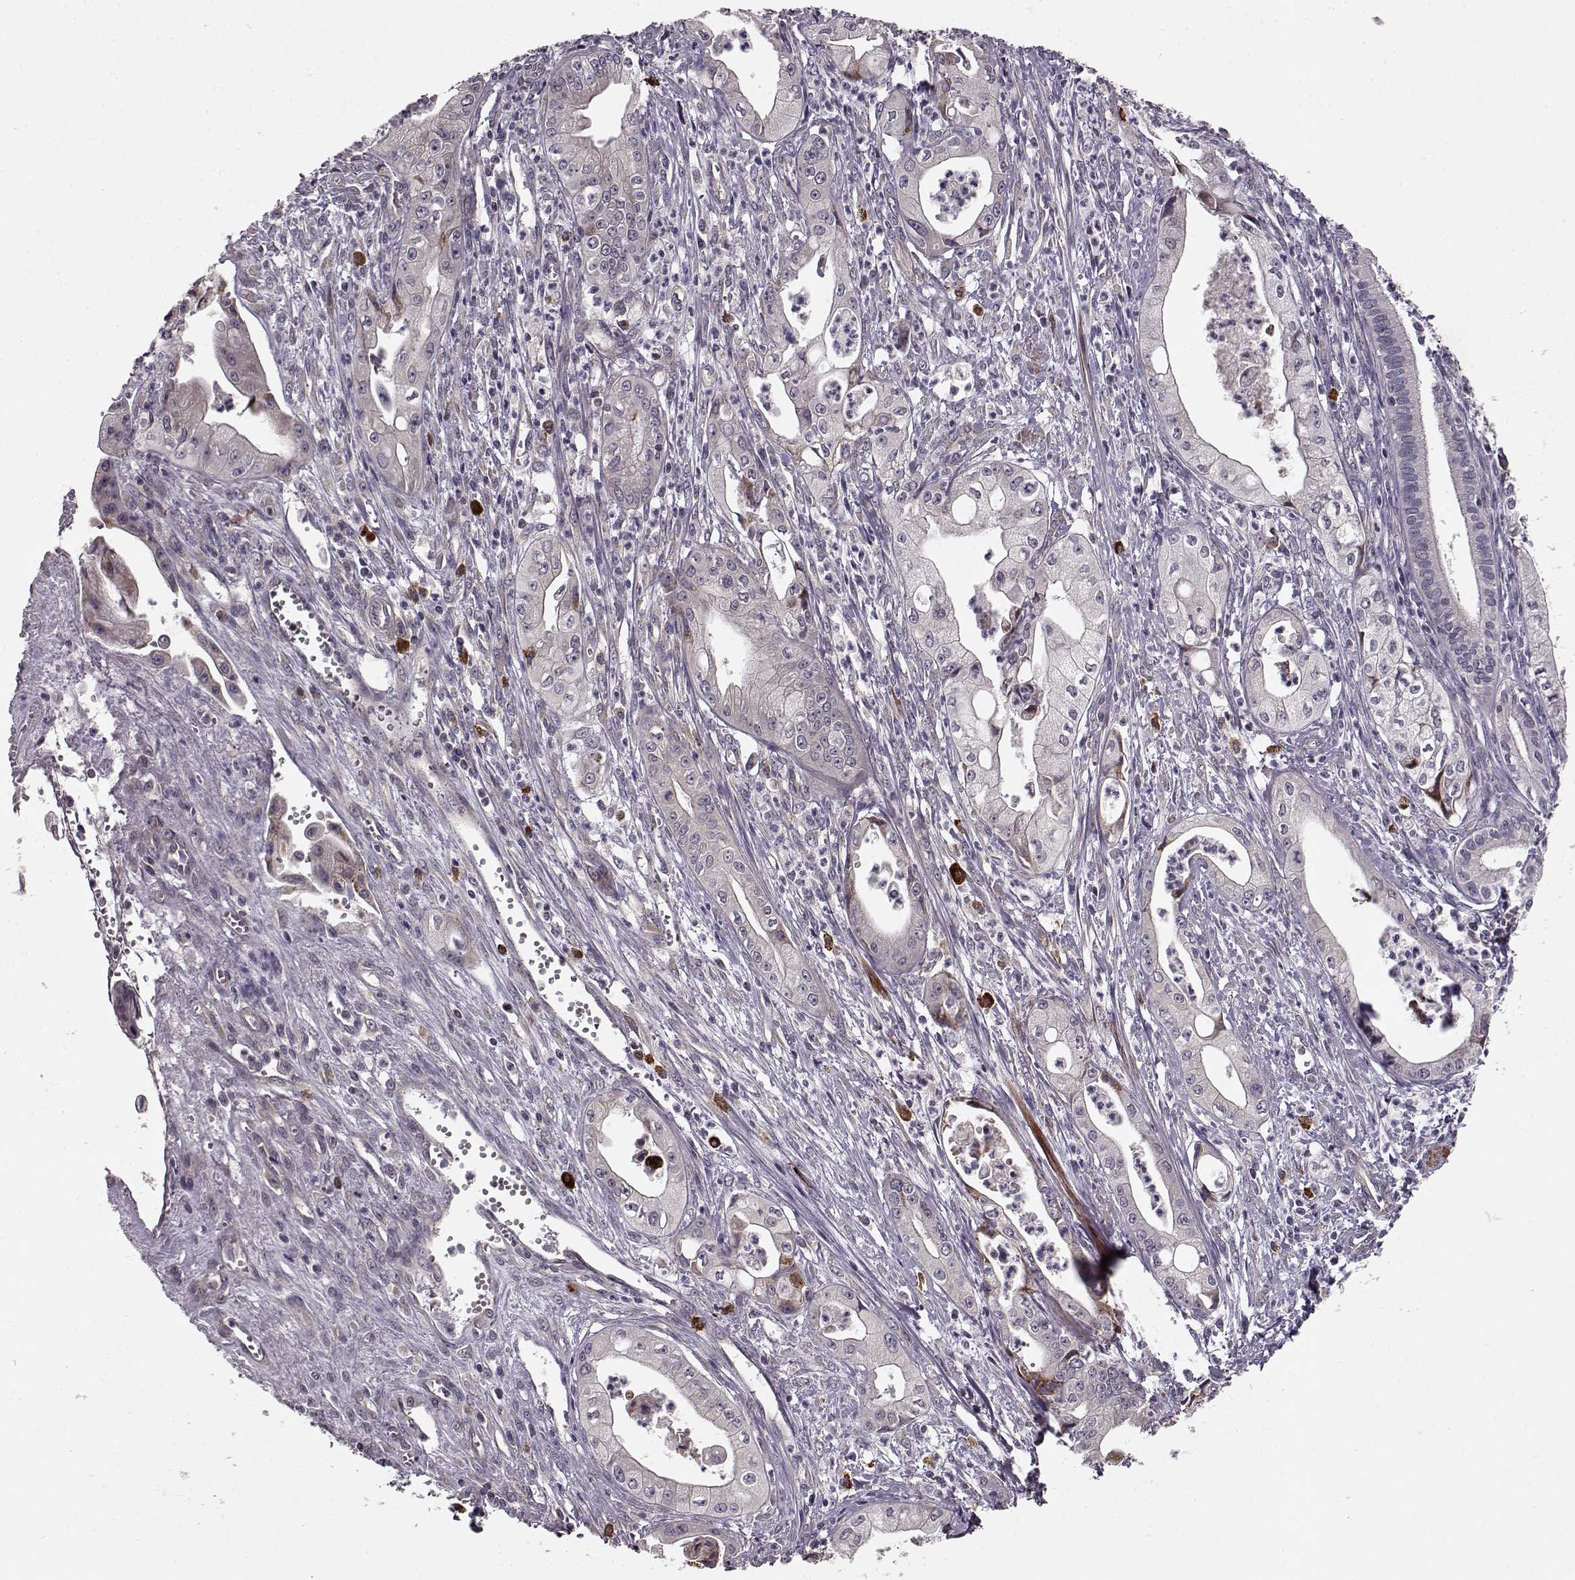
{"staining": {"intensity": "negative", "quantity": "none", "location": "none"}, "tissue": "pancreatic cancer", "cell_type": "Tumor cells", "image_type": "cancer", "snomed": [{"axis": "morphology", "description": "Adenocarcinoma, NOS"}, {"axis": "topography", "description": "Pancreas"}], "caption": "A photomicrograph of human pancreatic adenocarcinoma is negative for staining in tumor cells.", "gene": "SLAIN2", "patient": {"sex": "female", "age": 65}}